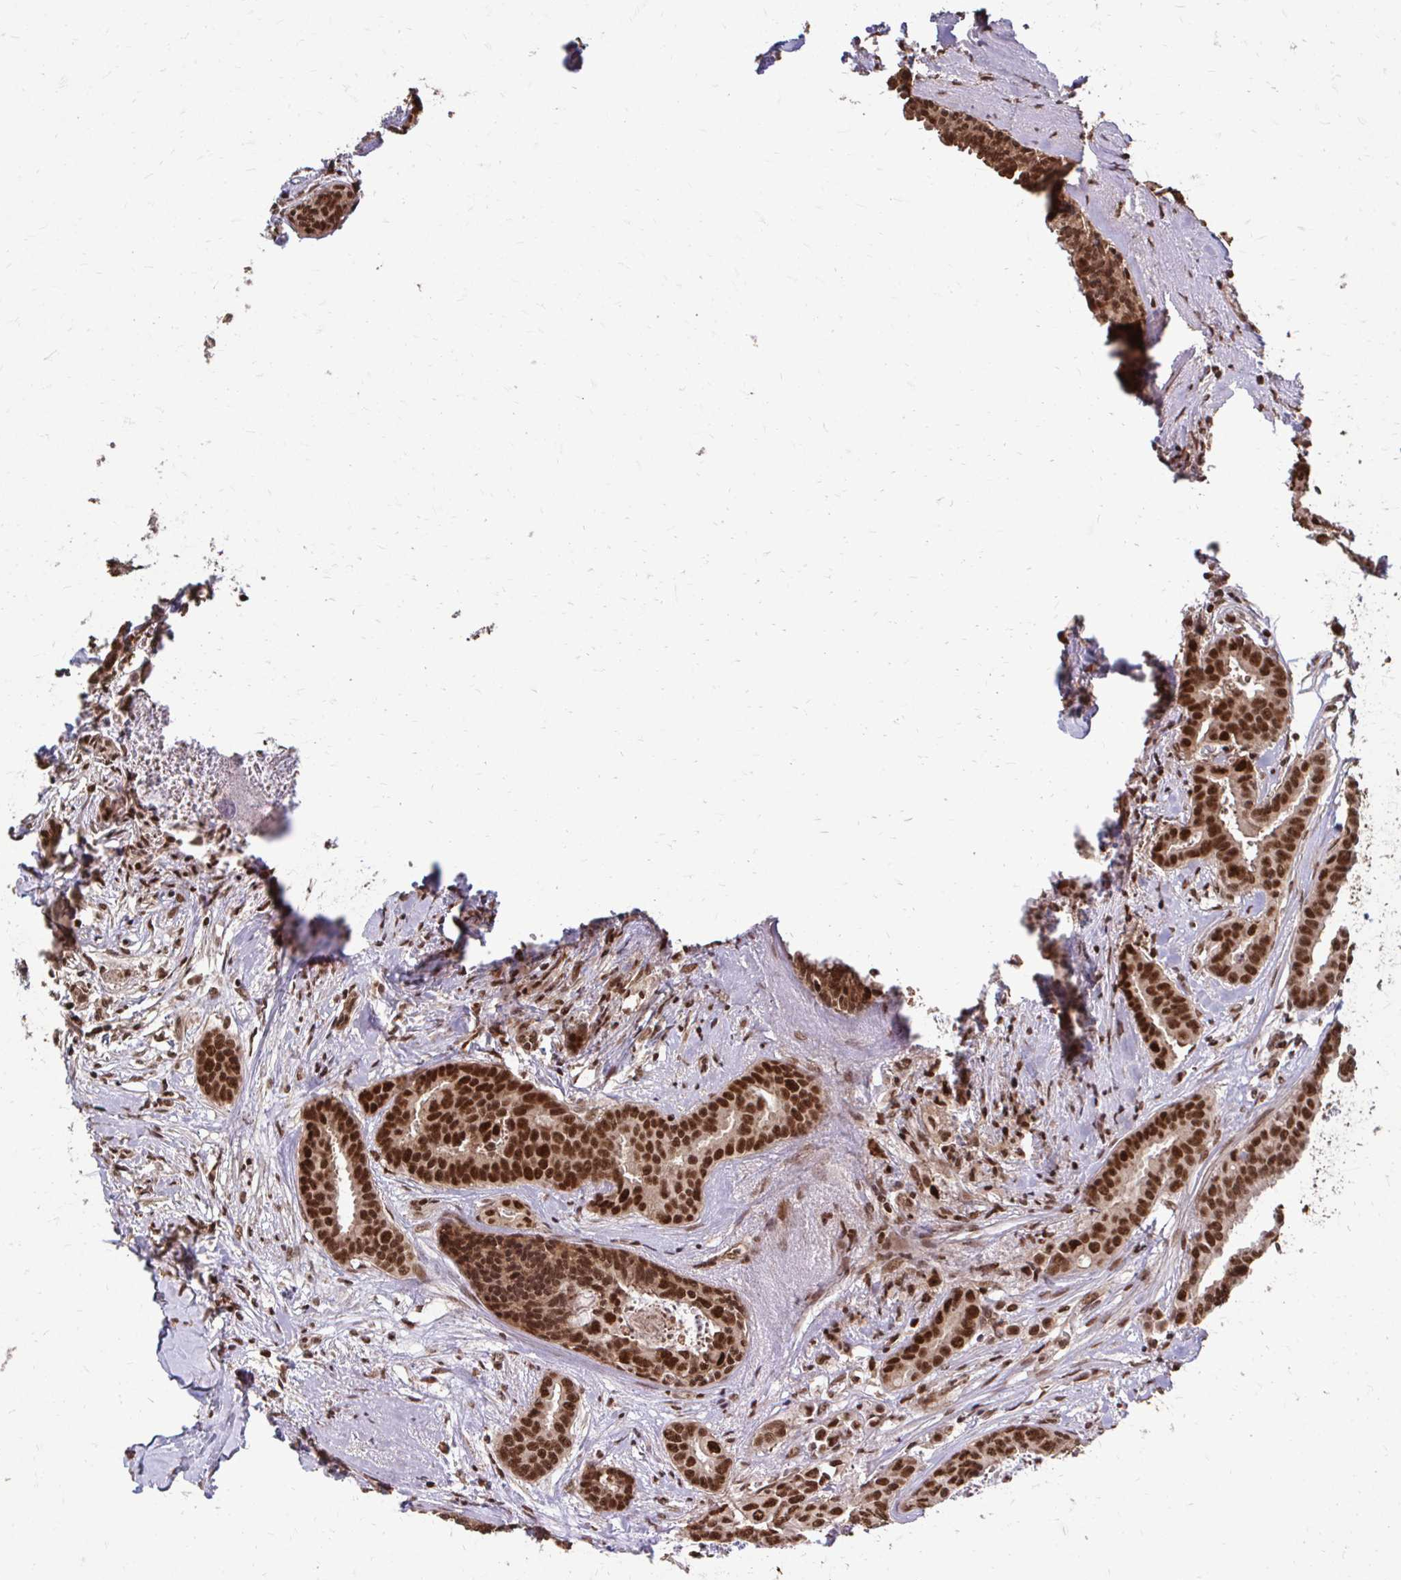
{"staining": {"intensity": "strong", "quantity": ">75%", "location": "nuclear"}, "tissue": "breast cancer", "cell_type": "Tumor cells", "image_type": "cancer", "snomed": [{"axis": "morphology", "description": "Duct carcinoma"}, {"axis": "topography", "description": "Breast"}], "caption": "An immunohistochemistry micrograph of neoplastic tissue is shown. Protein staining in brown shows strong nuclear positivity in intraductal carcinoma (breast) within tumor cells. (DAB = brown stain, brightfield microscopy at high magnification).", "gene": "SS18", "patient": {"sex": "female", "age": 45}}